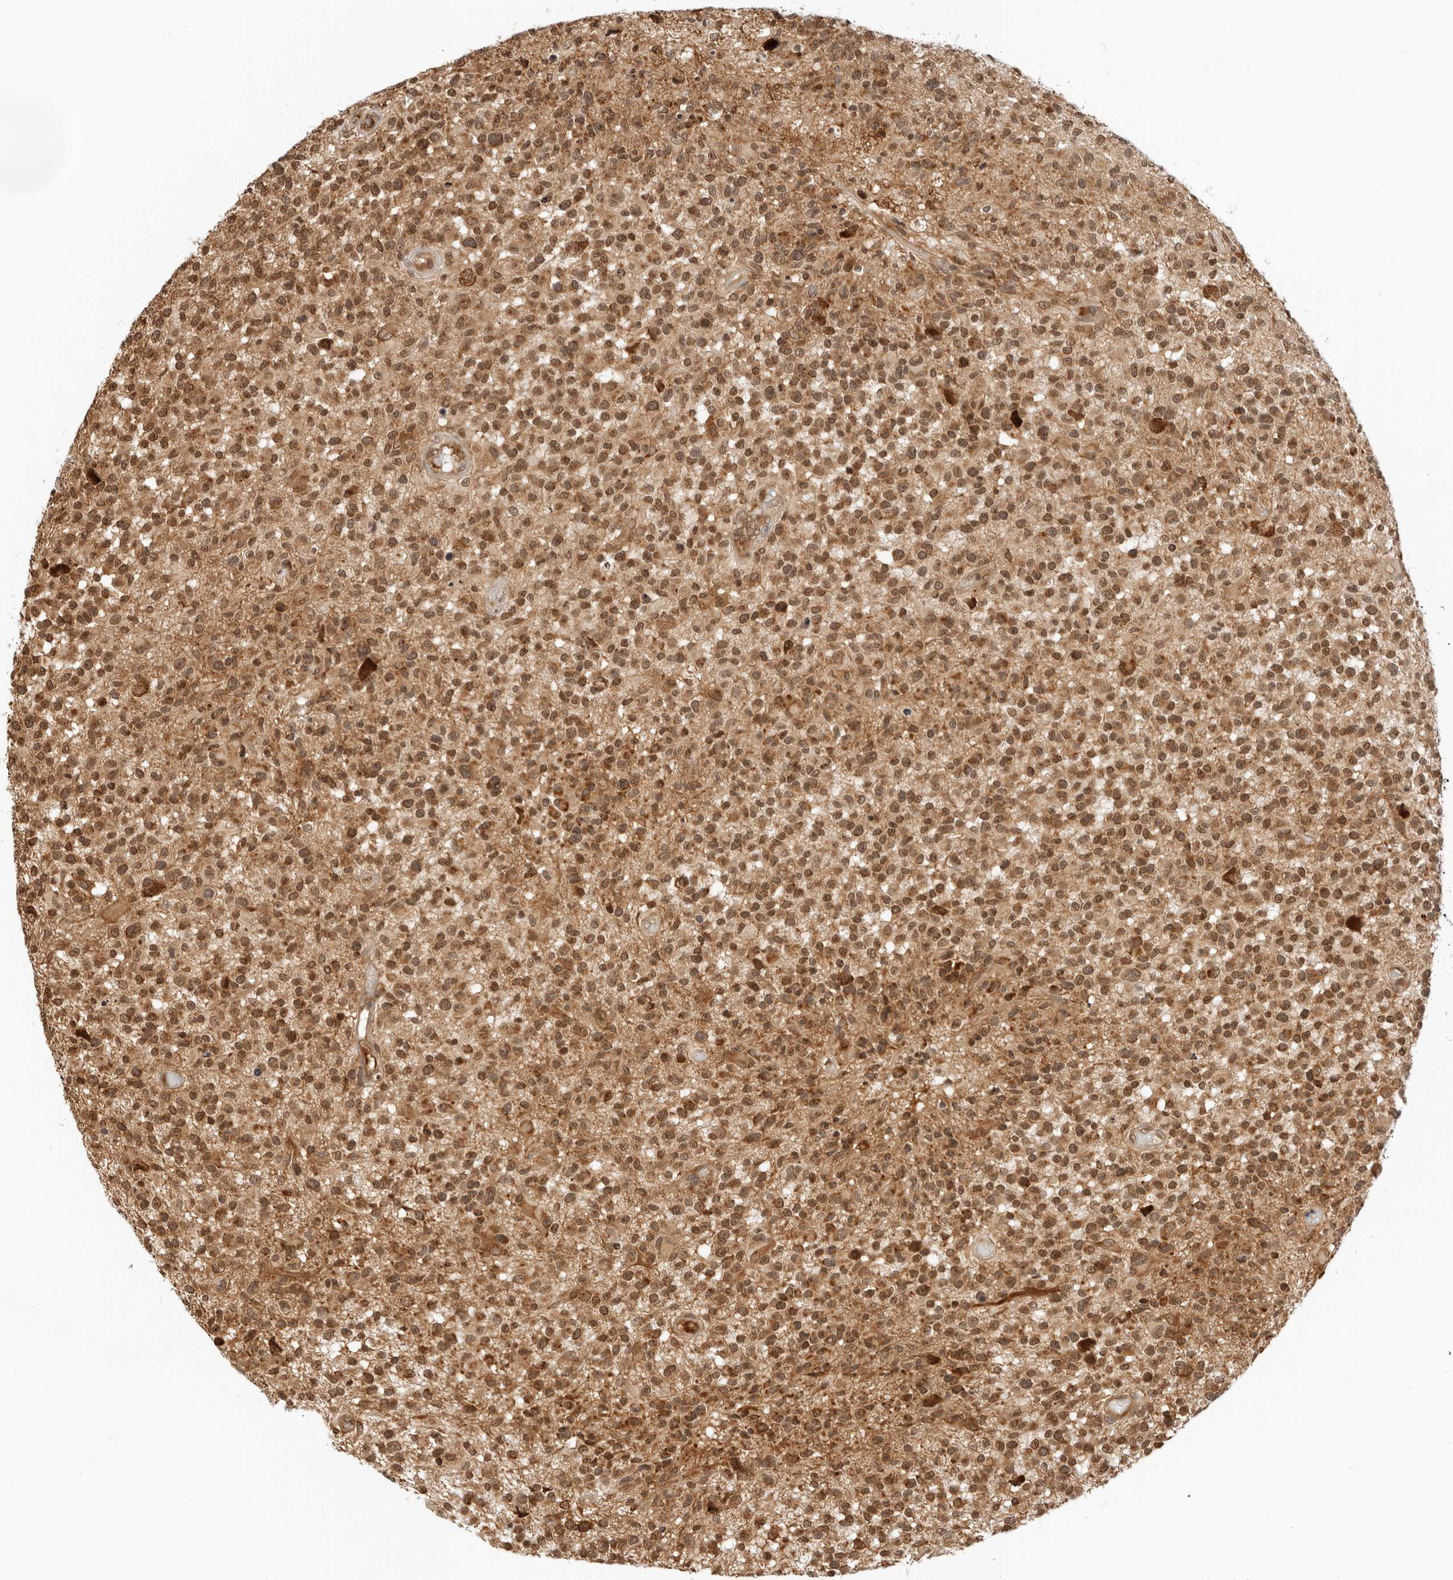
{"staining": {"intensity": "moderate", "quantity": ">75%", "location": "cytoplasmic/membranous,nuclear"}, "tissue": "glioma", "cell_type": "Tumor cells", "image_type": "cancer", "snomed": [{"axis": "morphology", "description": "Glioma, malignant, High grade"}, {"axis": "morphology", "description": "Glioblastoma, NOS"}, {"axis": "topography", "description": "Brain"}], "caption": "An IHC micrograph of neoplastic tissue is shown. Protein staining in brown highlights moderate cytoplasmic/membranous and nuclear positivity in glioma within tumor cells. Using DAB (3,3'-diaminobenzidine) (brown) and hematoxylin (blue) stains, captured at high magnification using brightfield microscopy.", "gene": "RC3H1", "patient": {"sex": "male", "age": 60}}